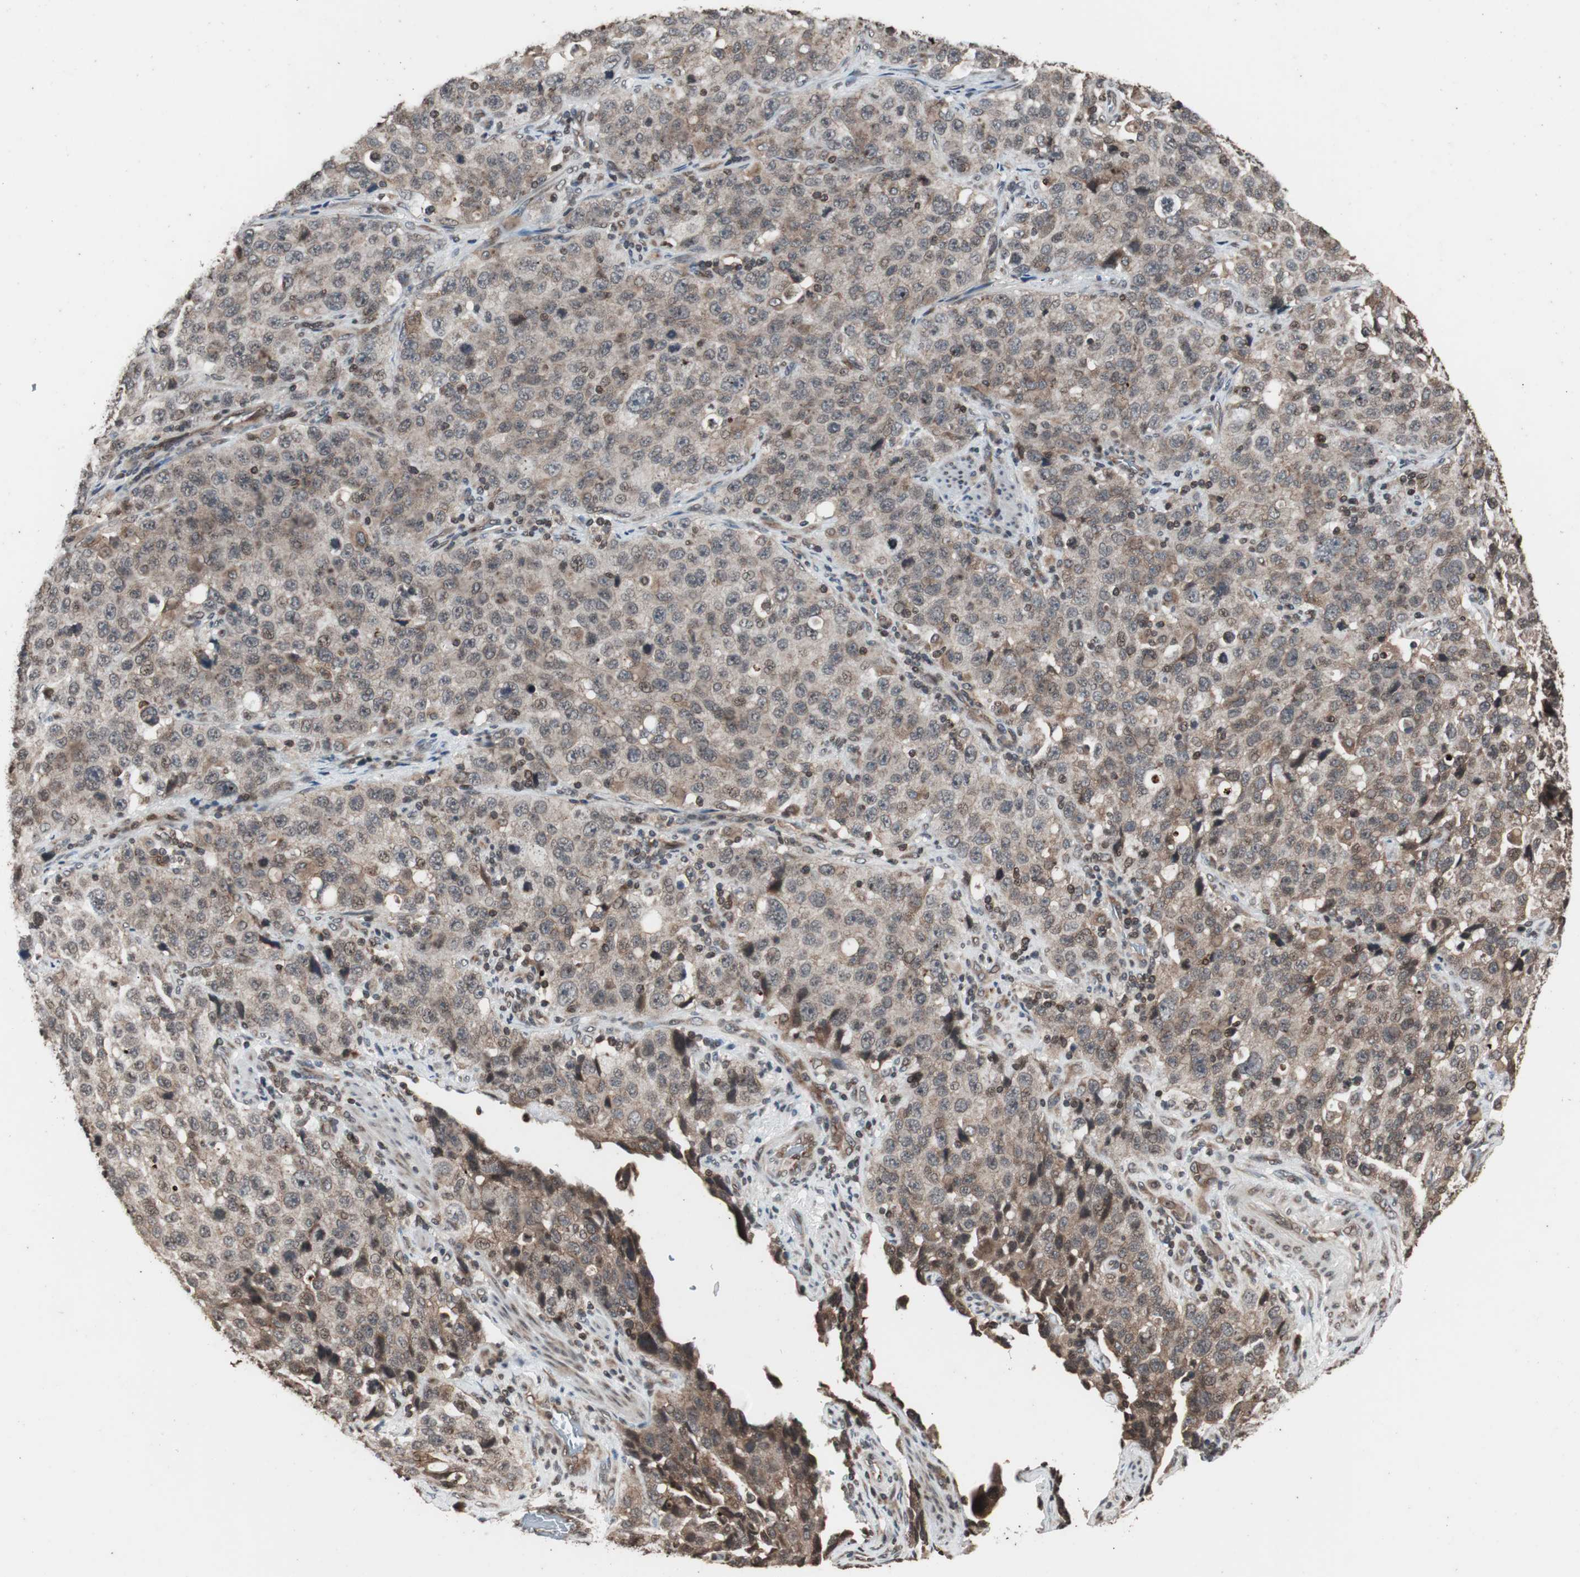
{"staining": {"intensity": "weak", "quantity": "25%-75%", "location": "cytoplasmic/membranous"}, "tissue": "stomach cancer", "cell_type": "Tumor cells", "image_type": "cancer", "snomed": [{"axis": "morphology", "description": "Normal tissue, NOS"}, {"axis": "morphology", "description": "Adenocarcinoma, NOS"}, {"axis": "topography", "description": "Stomach"}], "caption": "An image showing weak cytoplasmic/membranous staining in about 25%-75% of tumor cells in stomach adenocarcinoma, as visualized by brown immunohistochemical staining.", "gene": "ZFC3H1", "patient": {"sex": "male", "age": 48}}